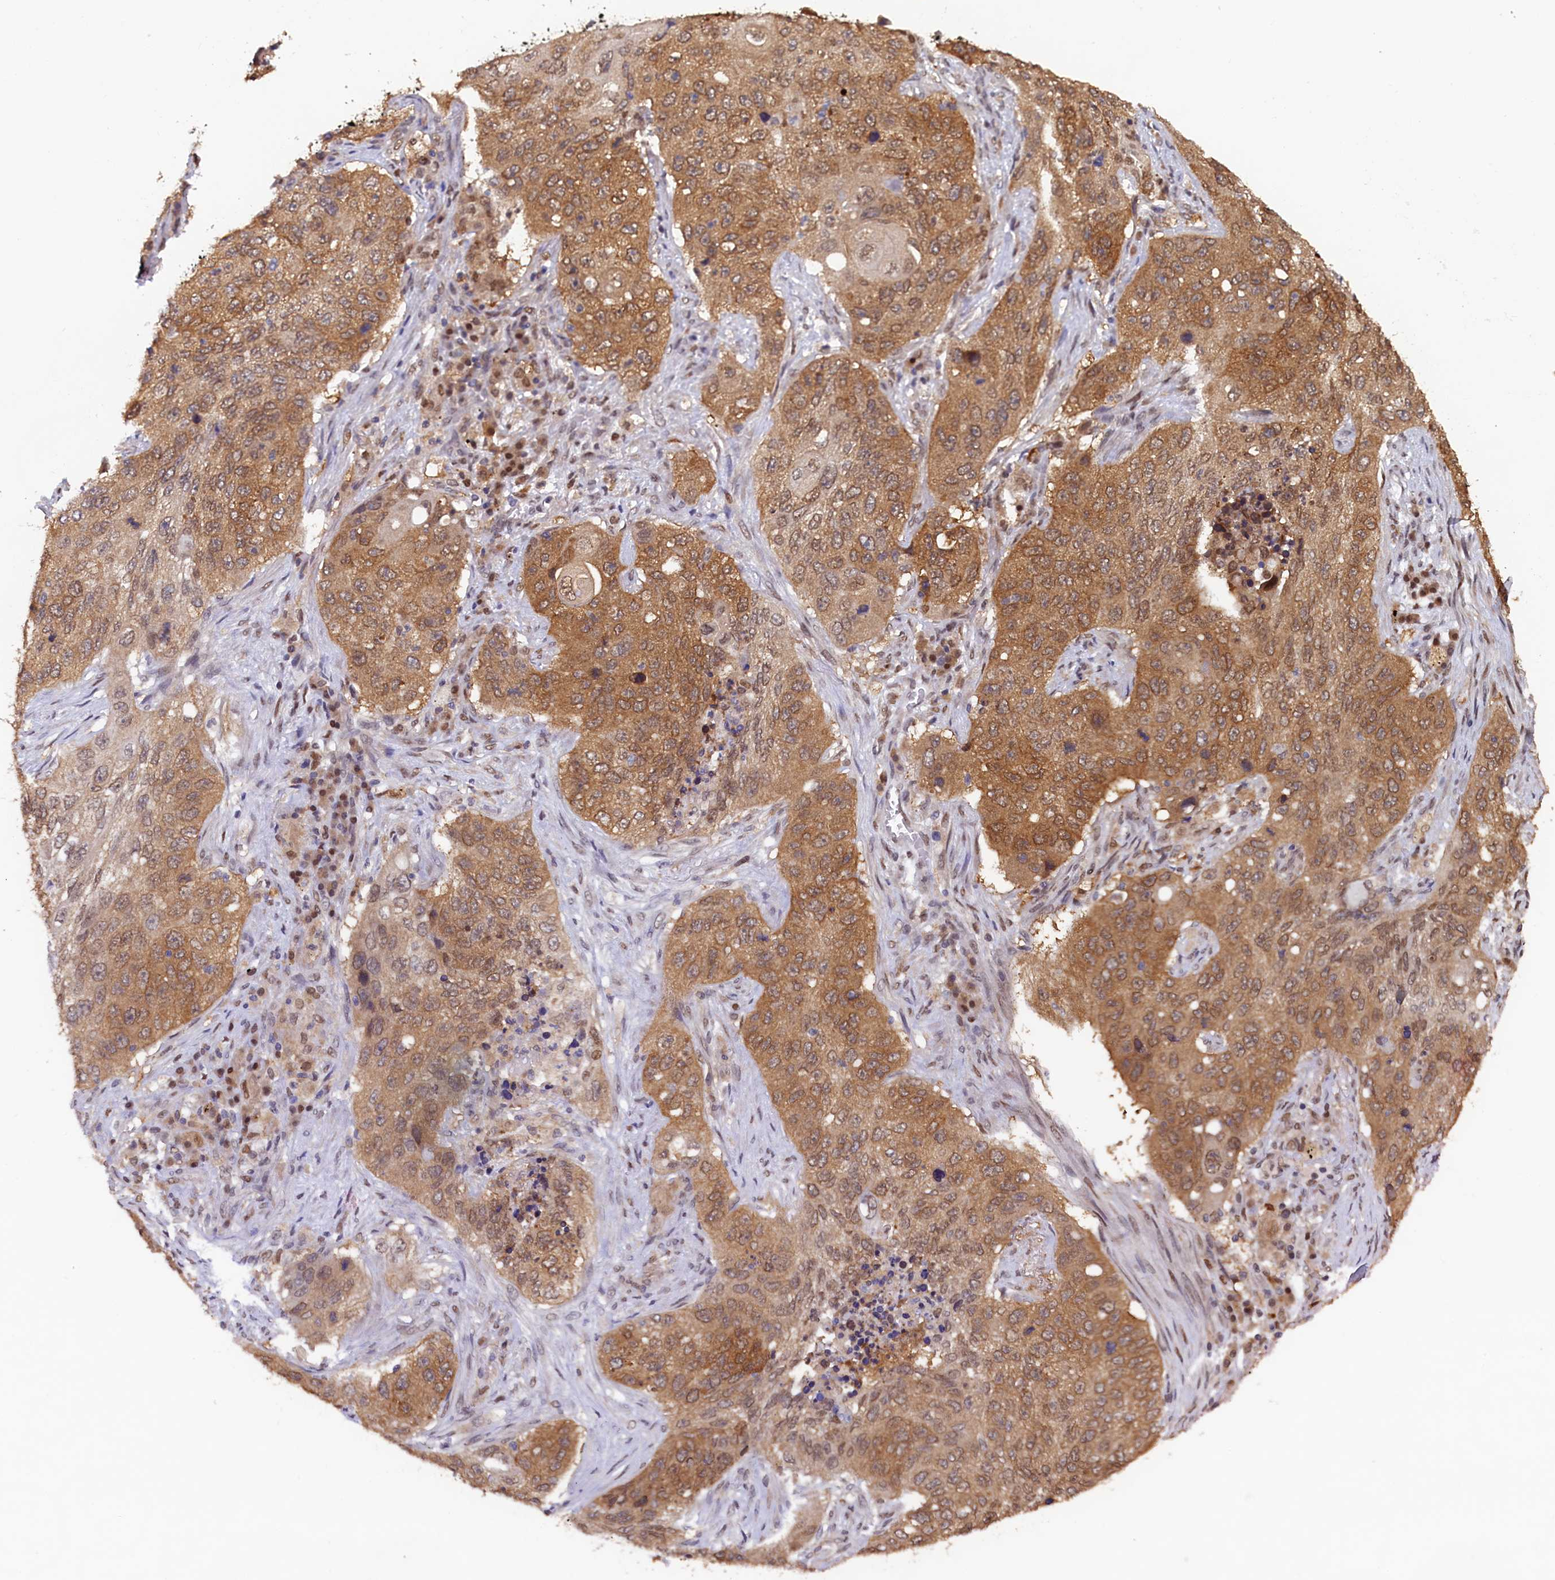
{"staining": {"intensity": "moderate", "quantity": ">75%", "location": "cytoplasmic/membranous,nuclear"}, "tissue": "lung cancer", "cell_type": "Tumor cells", "image_type": "cancer", "snomed": [{"axis": "morphology", "description": "Squamous cell carcinoma, NOS"}, {"axis": "topography", "description": "Lung"}], "caption": "Immunohistochemical staining of human lung cancer demonstrates medium levels of moderate cytoplasmic/membranous and nuclear expression in approximately >75% of tumor cells. Using DAB (brown) and hematoxylin (blue) stains, captured at high magnification using brightfield microscopy.", "gene": "AHCY", "patient": {"sex": "female", "age": 63}}